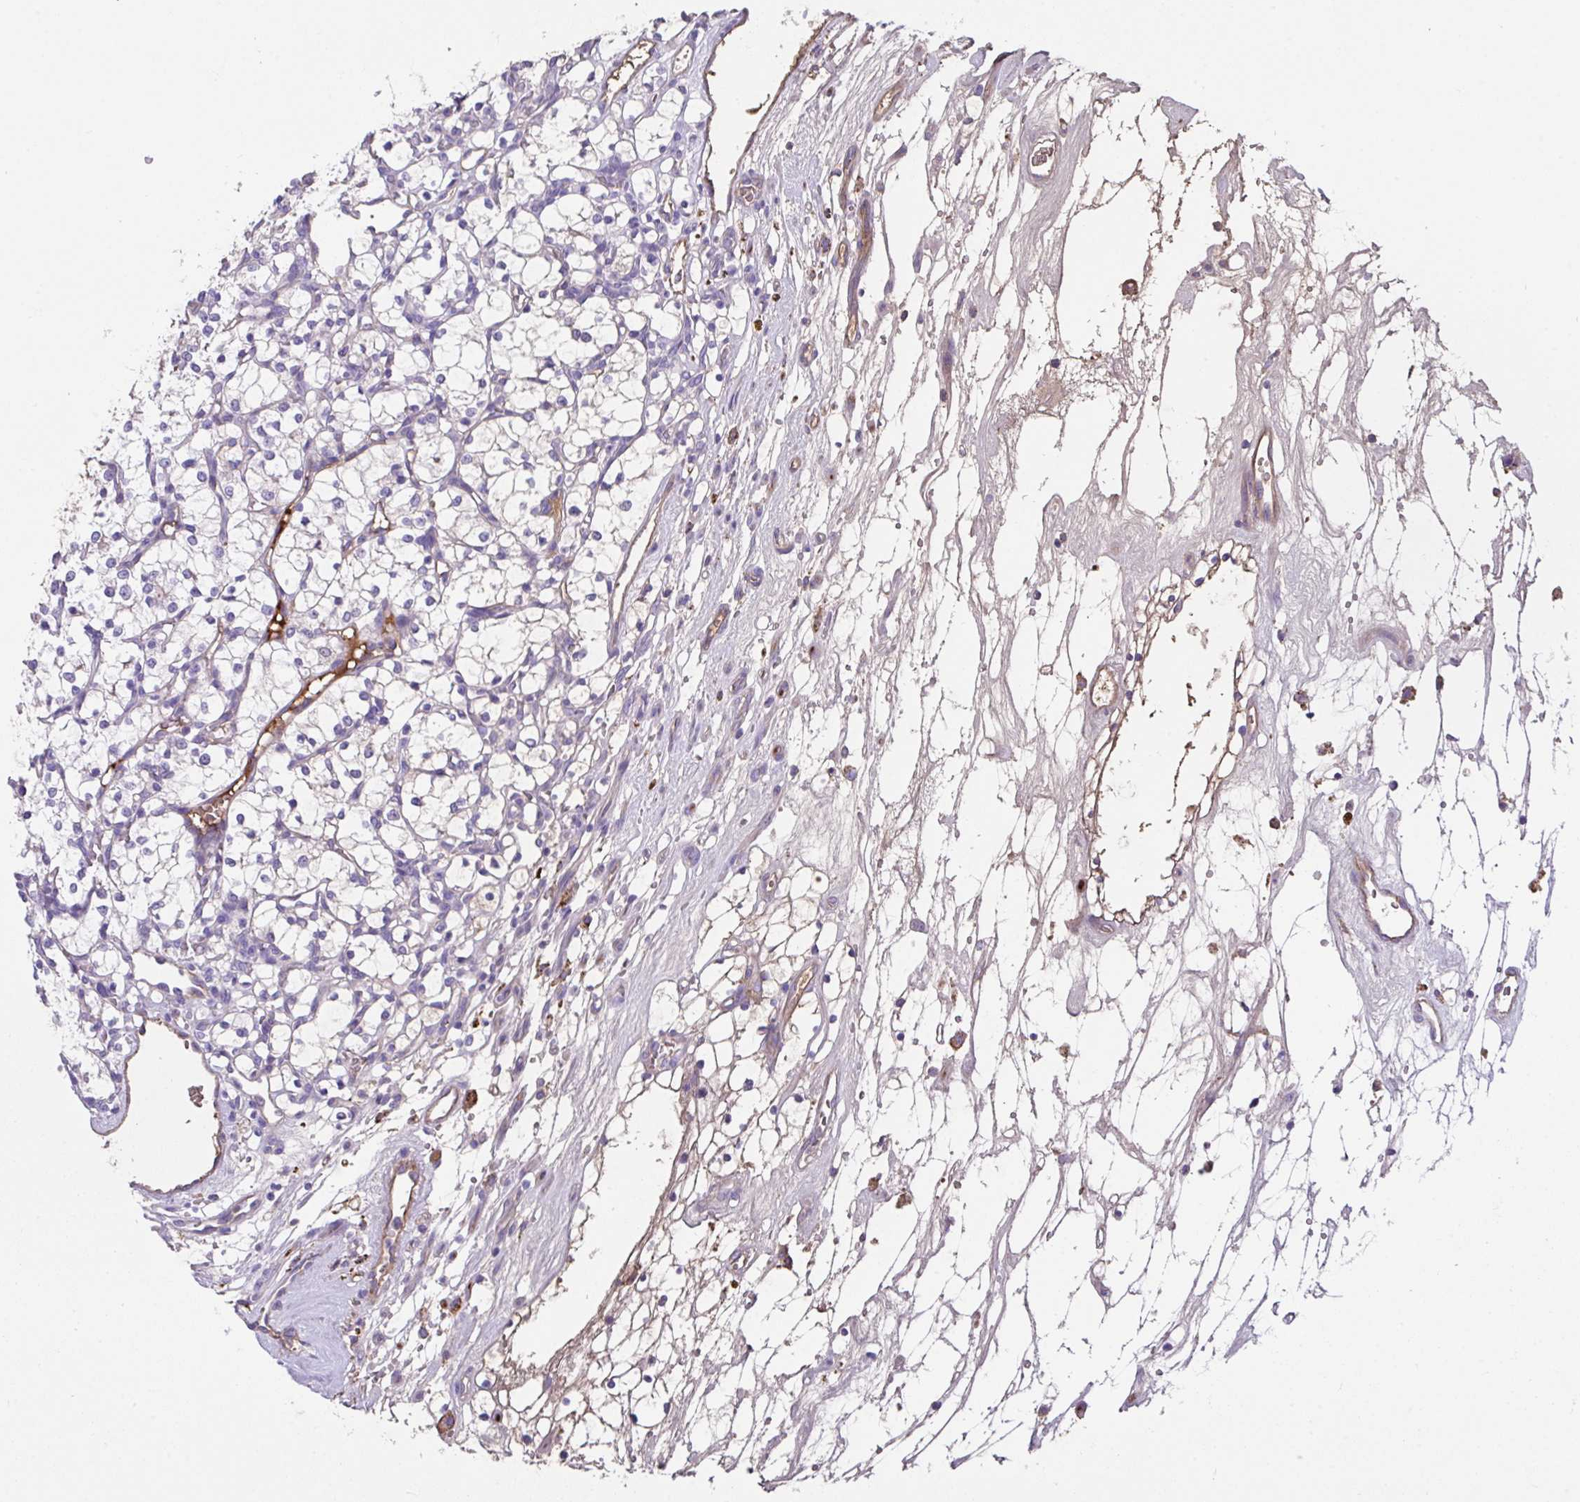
{"staining": {"intensity": "negative", "quantity": "none", "location": "none"}, "tissue": "renal cancer", "cell_type": "Tumor cells", "image_type": "cancer", "snomed": [{"axis": "morphology", "description": "Adenocarcinoma, NOS"}, {"axis": "topography", "description": "Kidney"}], "caption": "This is a photomicrograph of immunohistochemistry (IHC) staining of renal cancer (adenocarcinoma), which shows no positivity in tumor cells.", "gene": "ZNF813", "patient": {"sex": "female", "age": 69}}